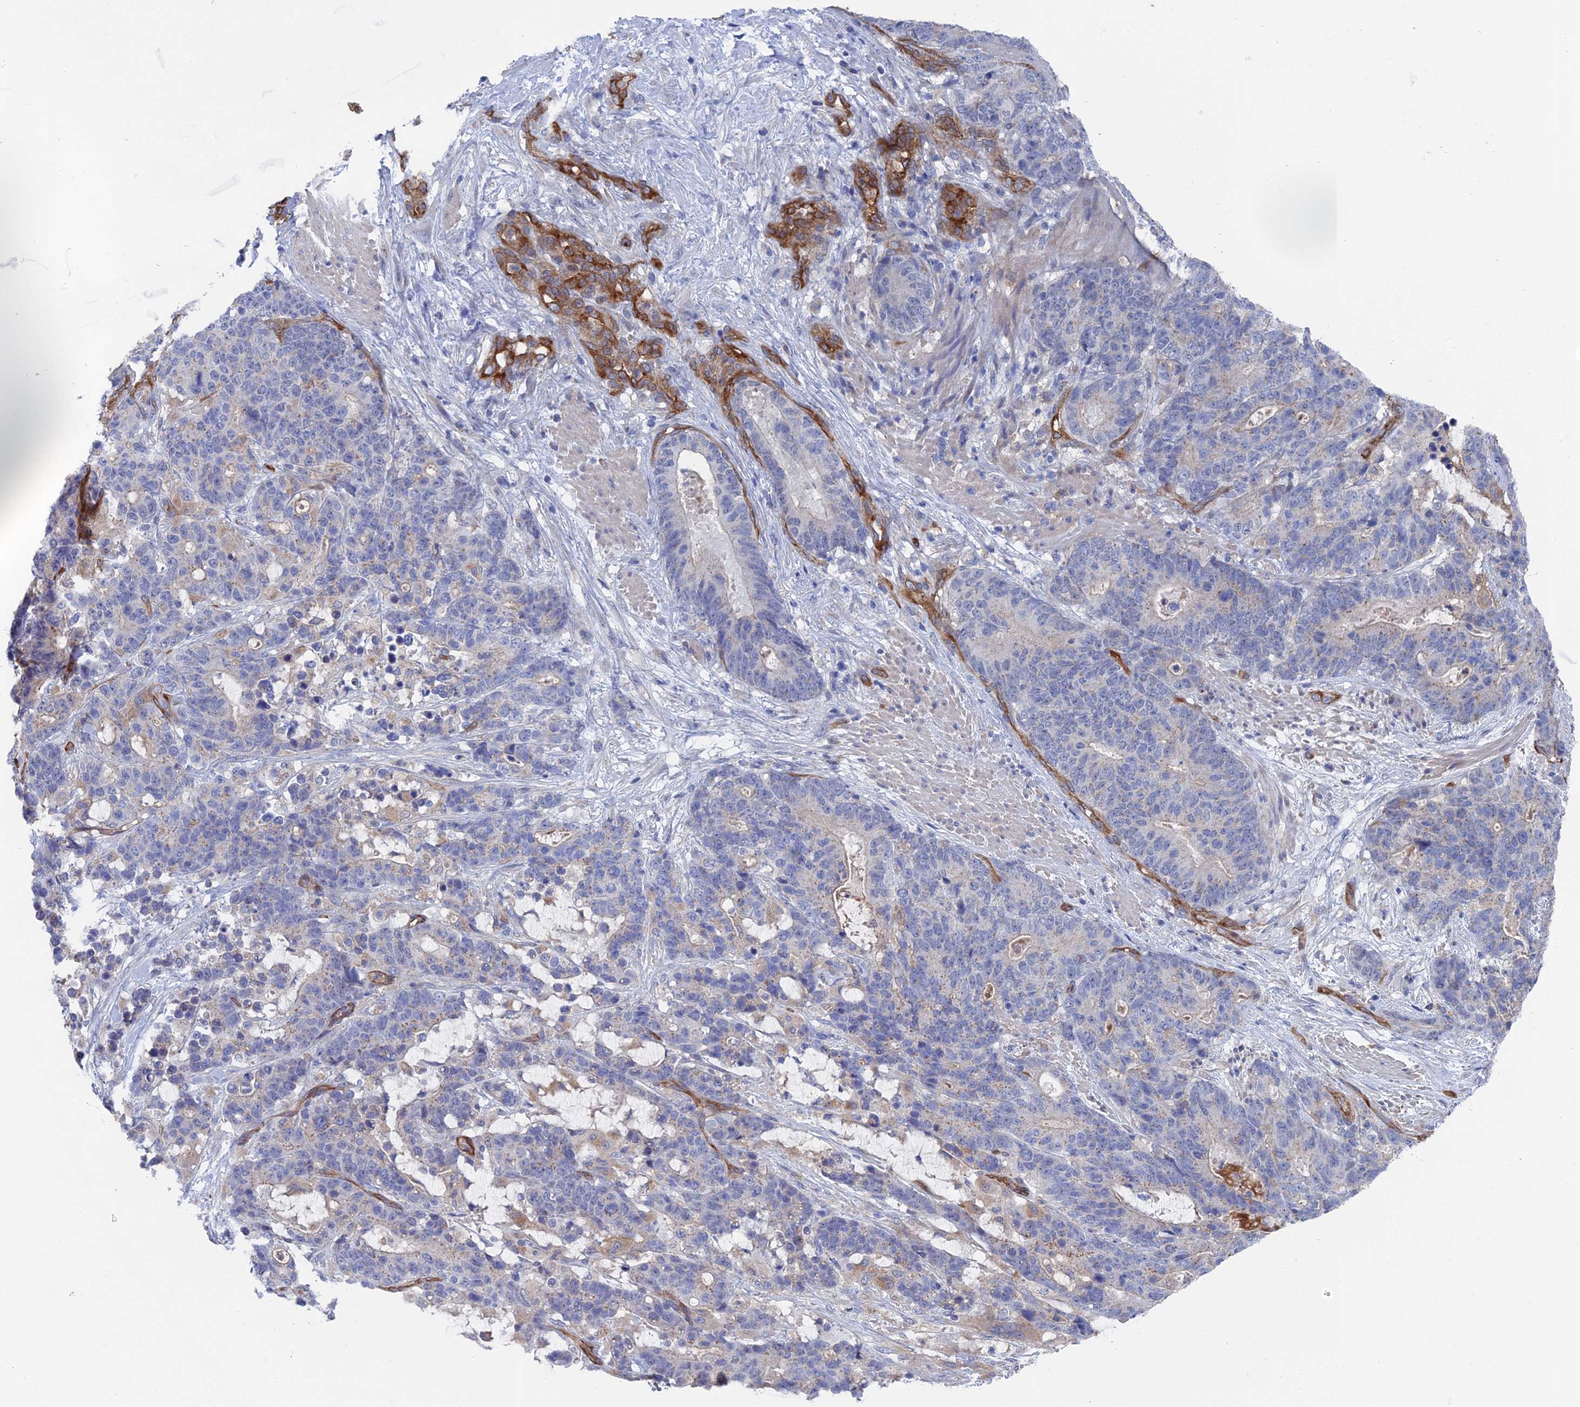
{"staining": {"intensity": "negative", "quantity": "none", "location": "none"}, "tissue": "stomach cancer", "cell_type": "Tumor cells", "image_type": "cancer", "snomed": [{"axis": "morphology", "description": "Adenocarcinoma, NOS"}, {"axis": "topography", "description": "Stomach"}], "caption": "This is a histopathology image of immunohistochemistry (IHC) staining of stomach cancer (adenocarcinoma), which shows no expression in tumor cells.", "gene": "ARAP3", "patient": {"sex": "female", "age": 76}}